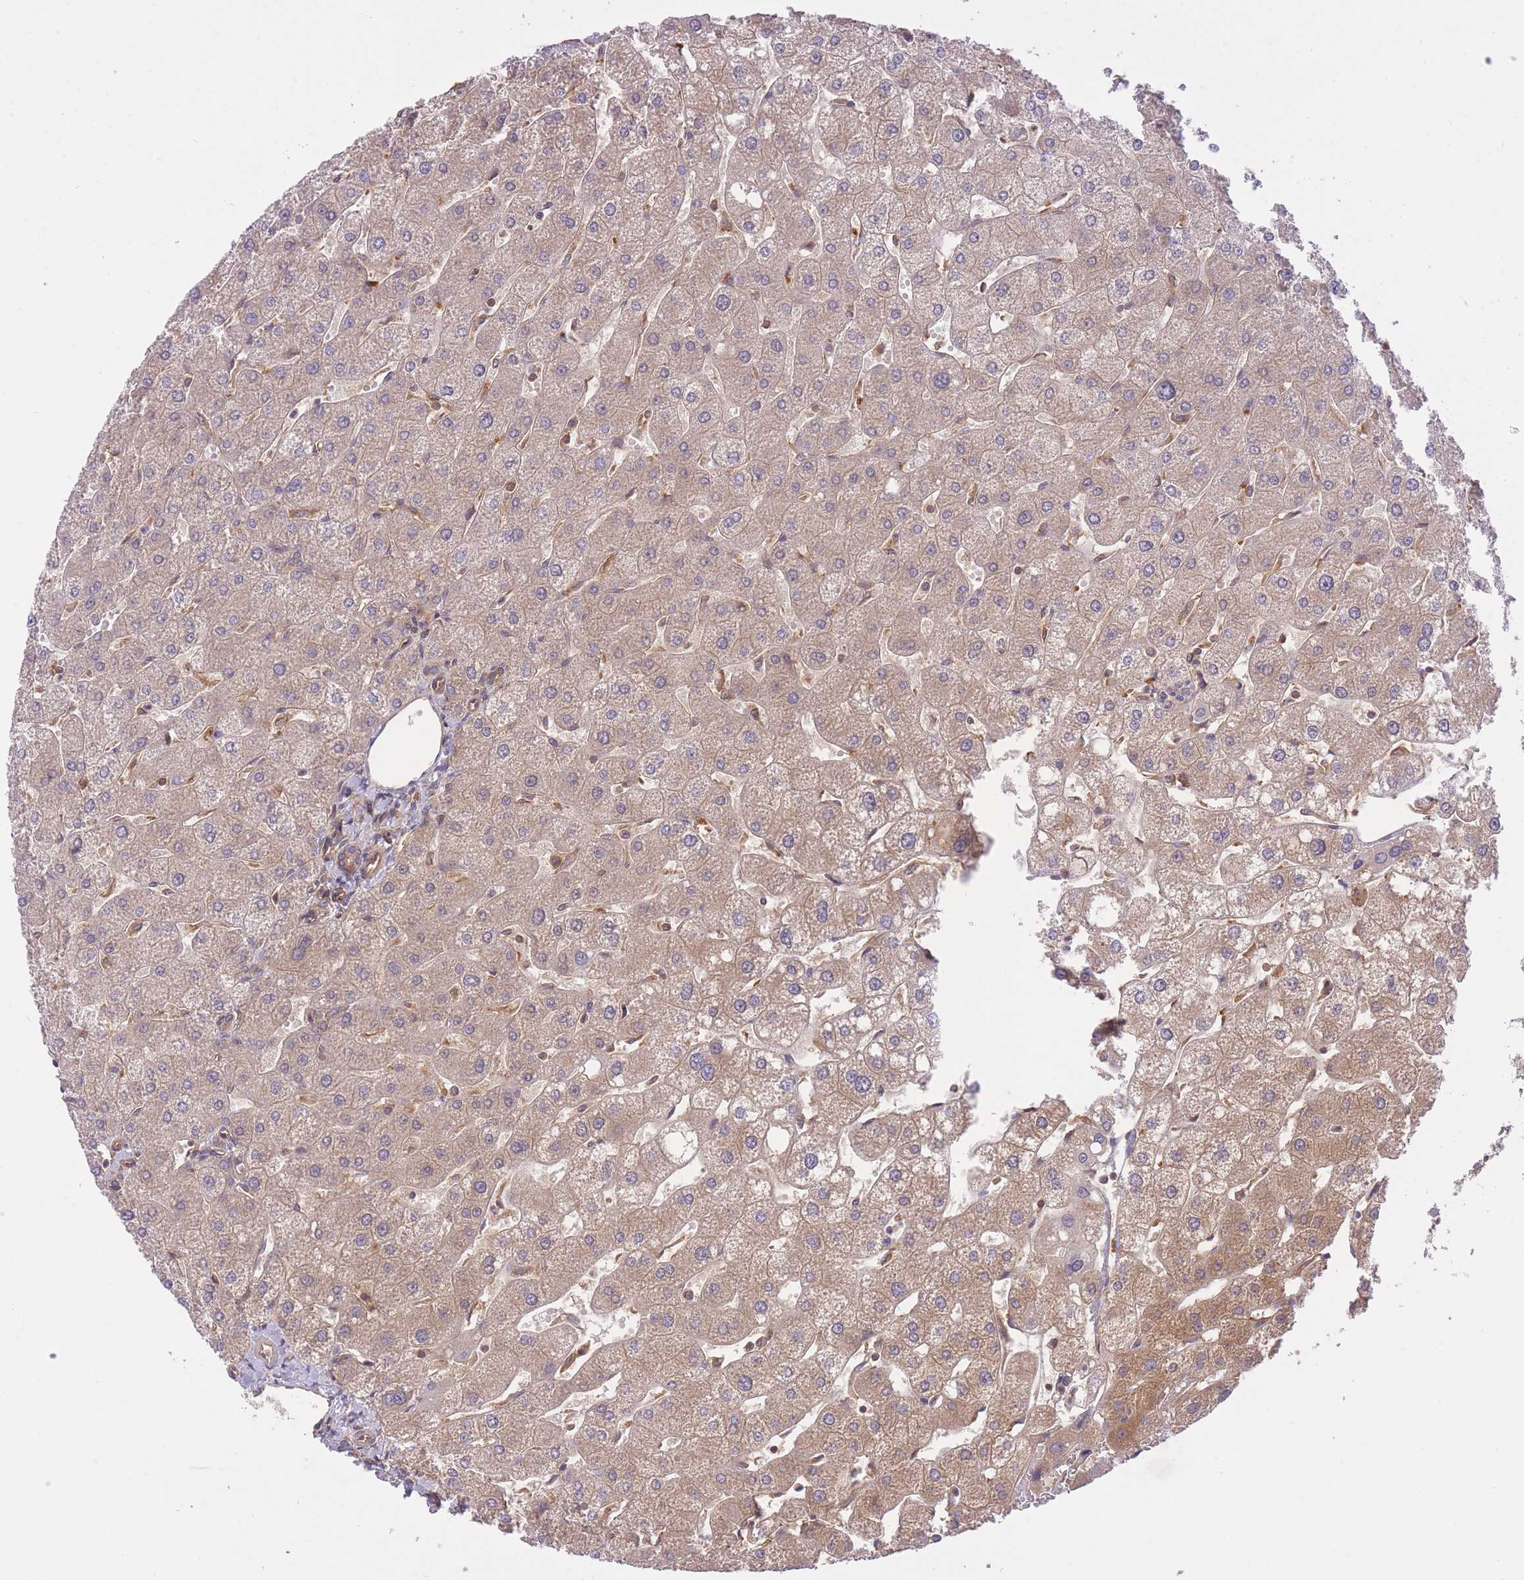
{"staining": {"intensity": "weak", "quantity": "25%-75%", "location": "cytoplasmic/membranous"}, "tissue": "liver", "cell_type": "Cholangiocytes", "image_type": "normal", "snomed": [{"axis": "morphology", "description": "Normal tissue, NOS"}, {"axis": "topography", "description": "Liver"}], "caption": "Approximately 25%-75% of cholangiocytes in benign liver demonstrate weak cytoplasmic/membranous protein positivity as visualized by brown immunohistochemical staining.", "gene": "PREP", "patient": {"sex": "male", "age": 67}}